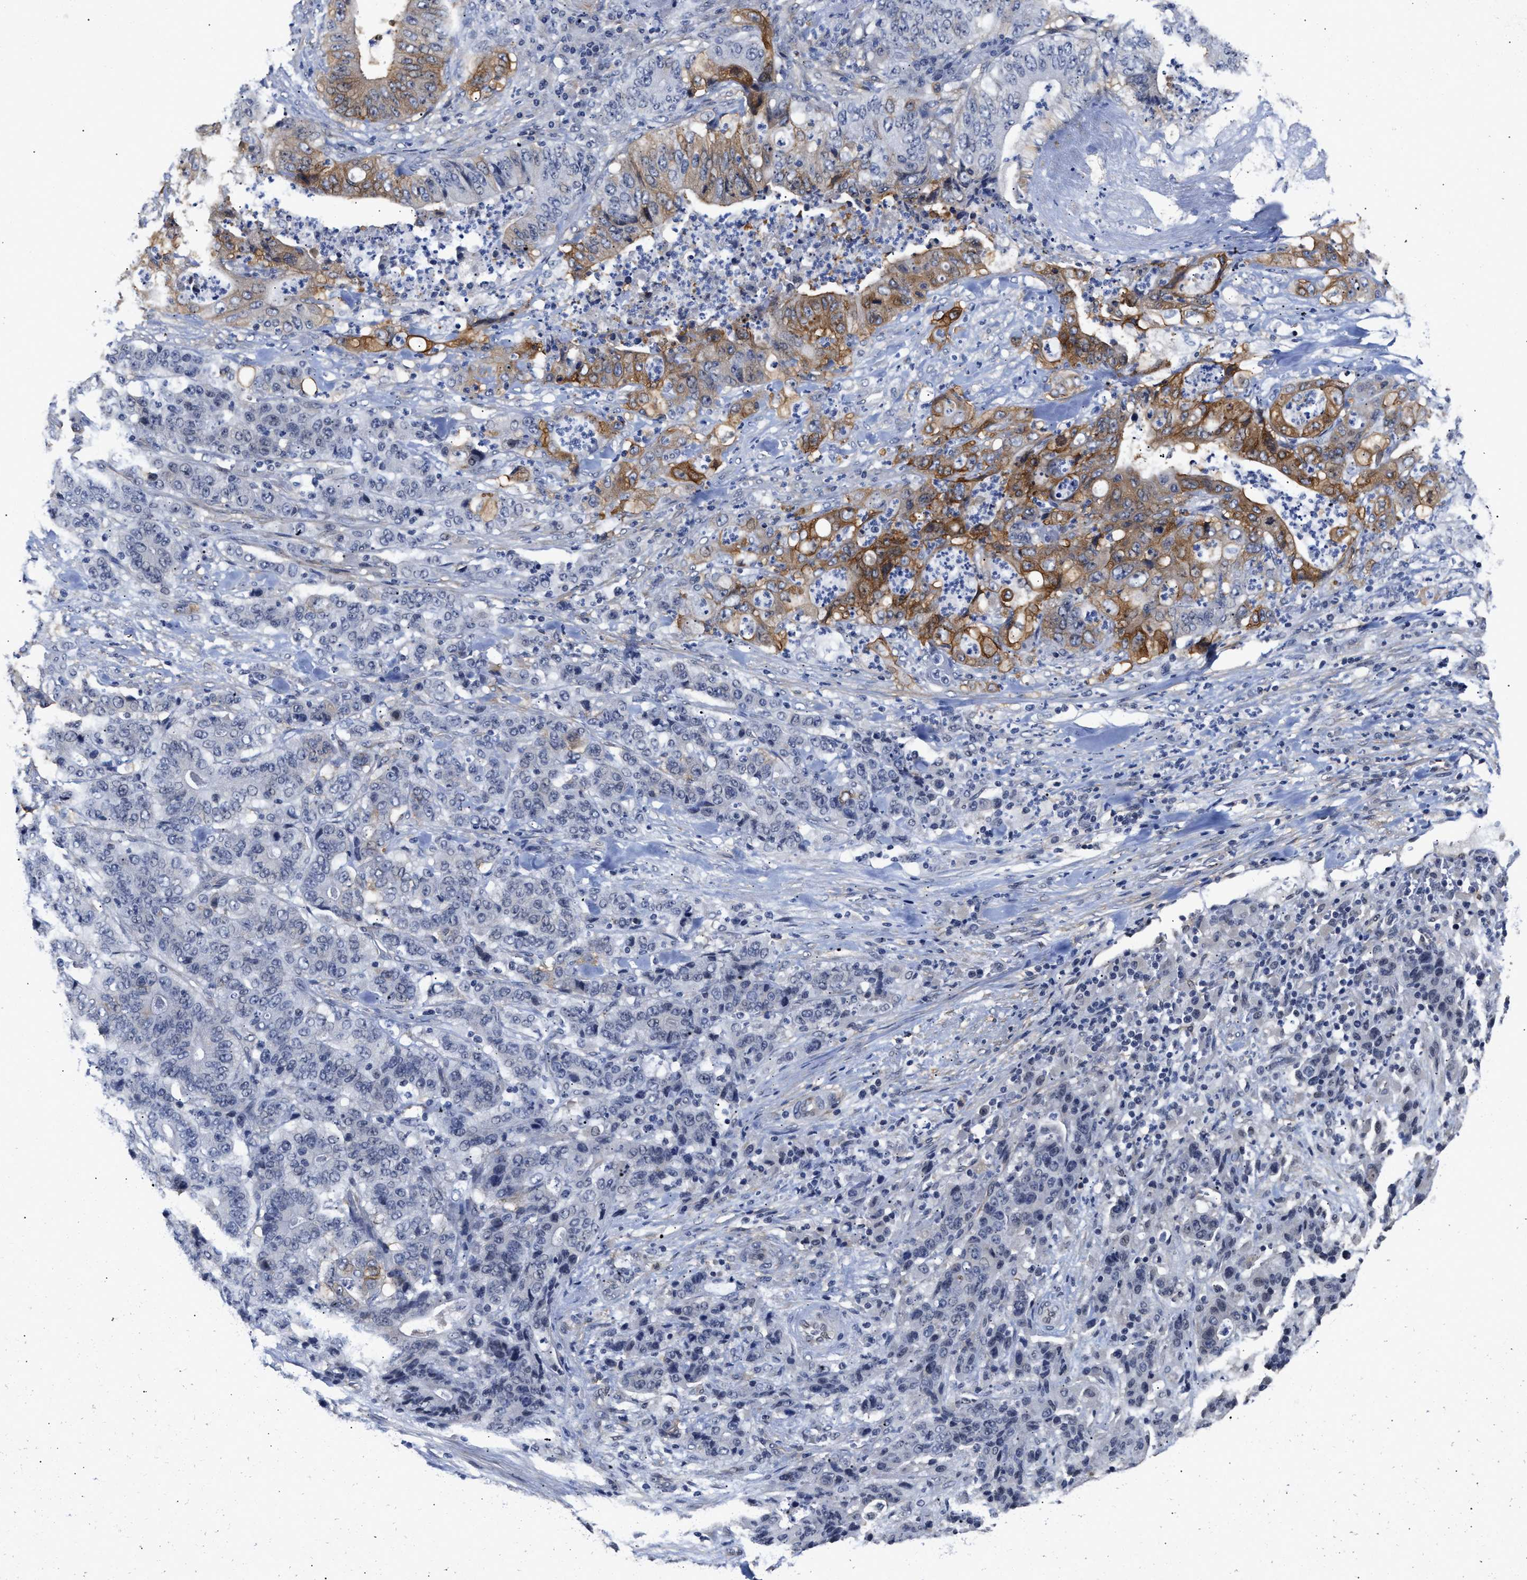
{"staining": {"intensity": "moderate", "quantity": "<25%", "location": "cytoplasmic/membranous"}, "tissue": "stomach cancer", "cell_type": "Tumor cells", "image_type": "cancer", "snomed": [{"axis": "morphology", "description": "Adenocarcinoma, NOS"}, {"axis": "topography", "description": "Stomach"}], "caption": "Stomach cancer tissue displays moderate cytoplasmic/membranous positivity in about <25% of tumor cells, visualized by immunohistochemistry.", "gene": "AHNAK2", "patient": {"sex": "female", "age": 73}}